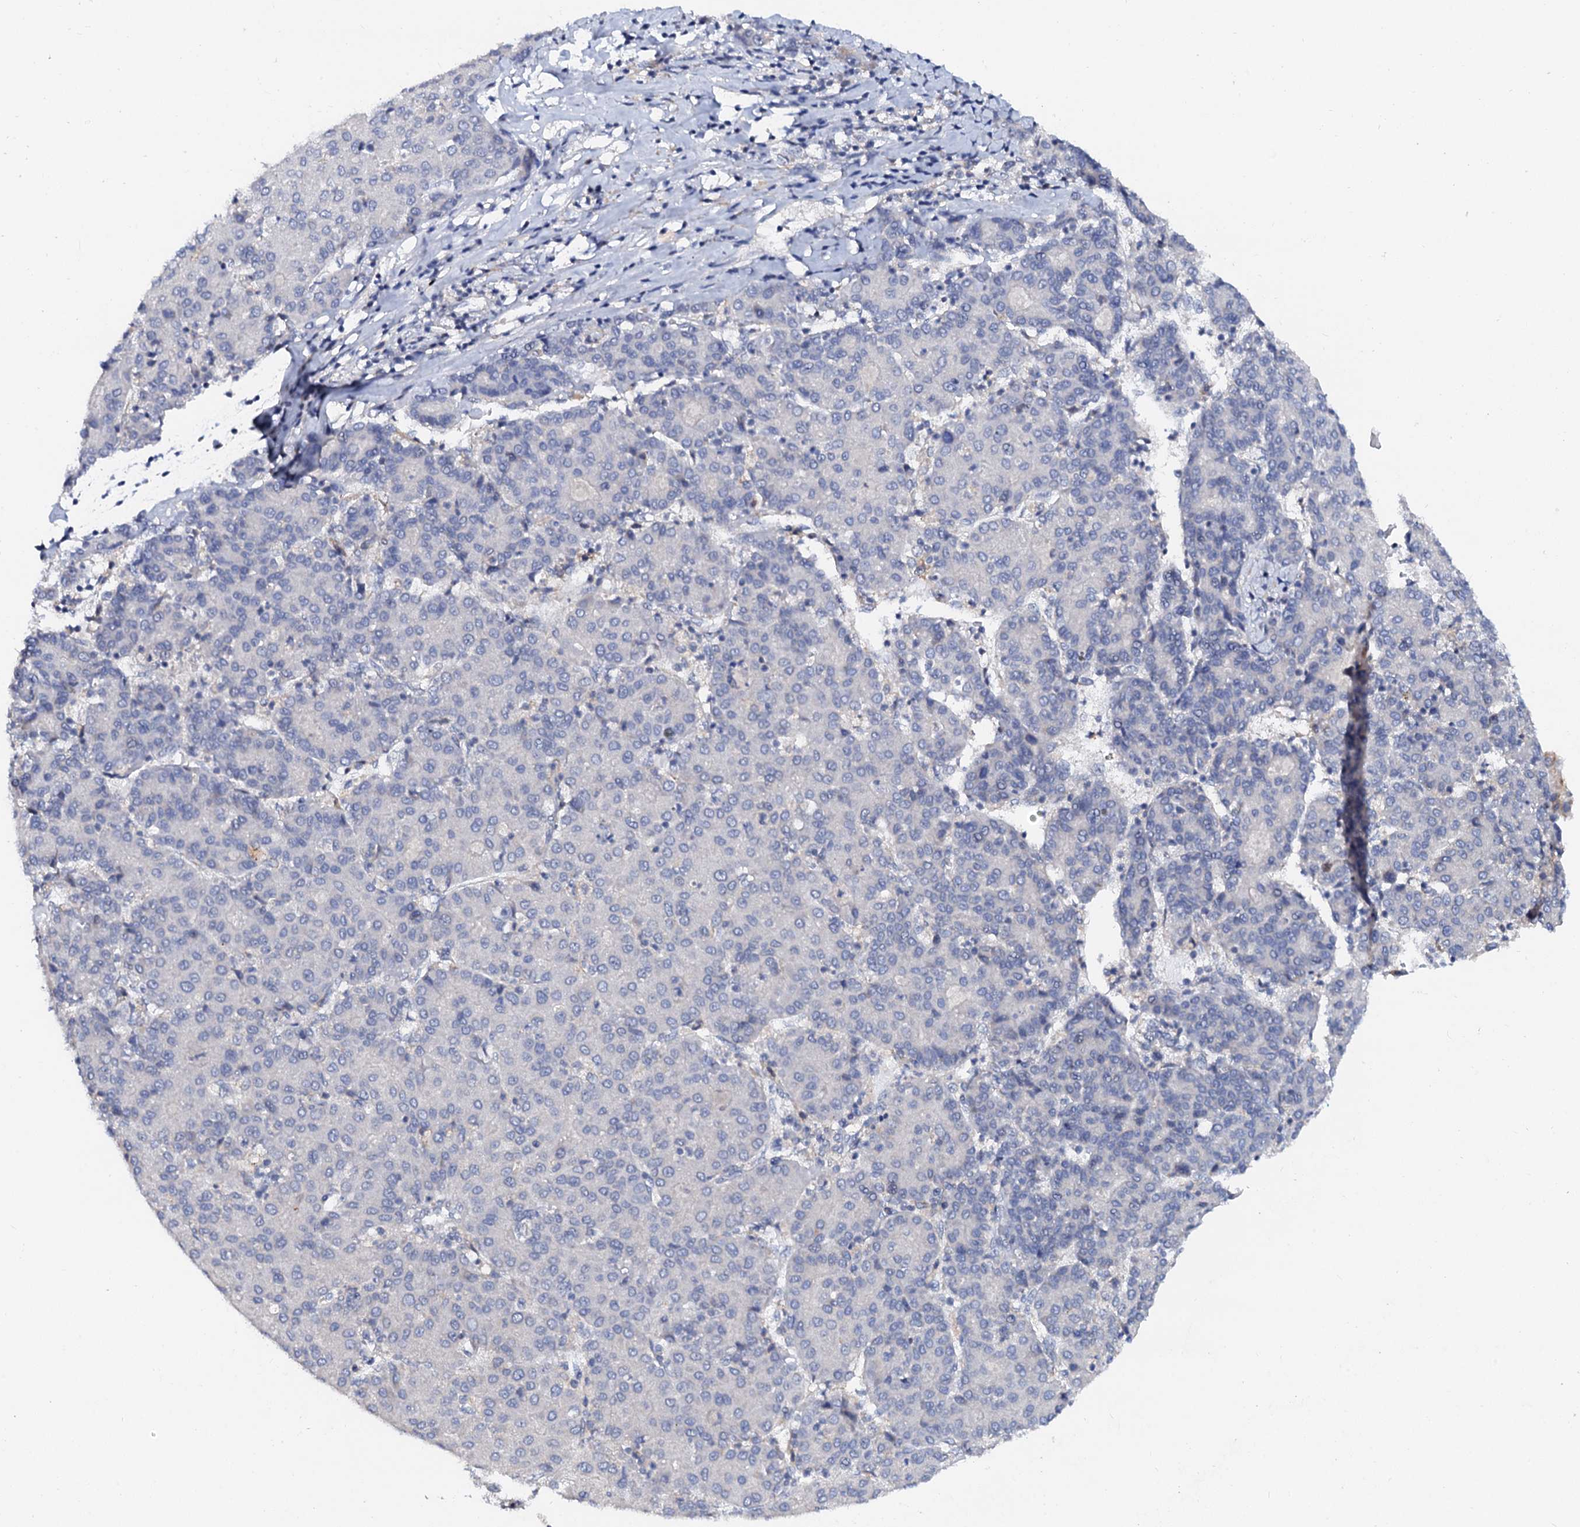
{"staining": {"intensity": "negative", "quantity": "none", "location": "none"}, "tissue": "liver cancer", "cell_type": "Tumor cells", "image_type": "cancer", "snomed": [{"axis": "morphology", "description": "Carcinoma, Hepatocellular, NOS"}, {"axis": "topography", "description": "Liver"}], "caption": "Protein analysis of liver hepatocellular carcinoma reveals no significant staining in tumor cells.", "gene": "NALF1", "patient": {"sex": "male", "age": 65}}